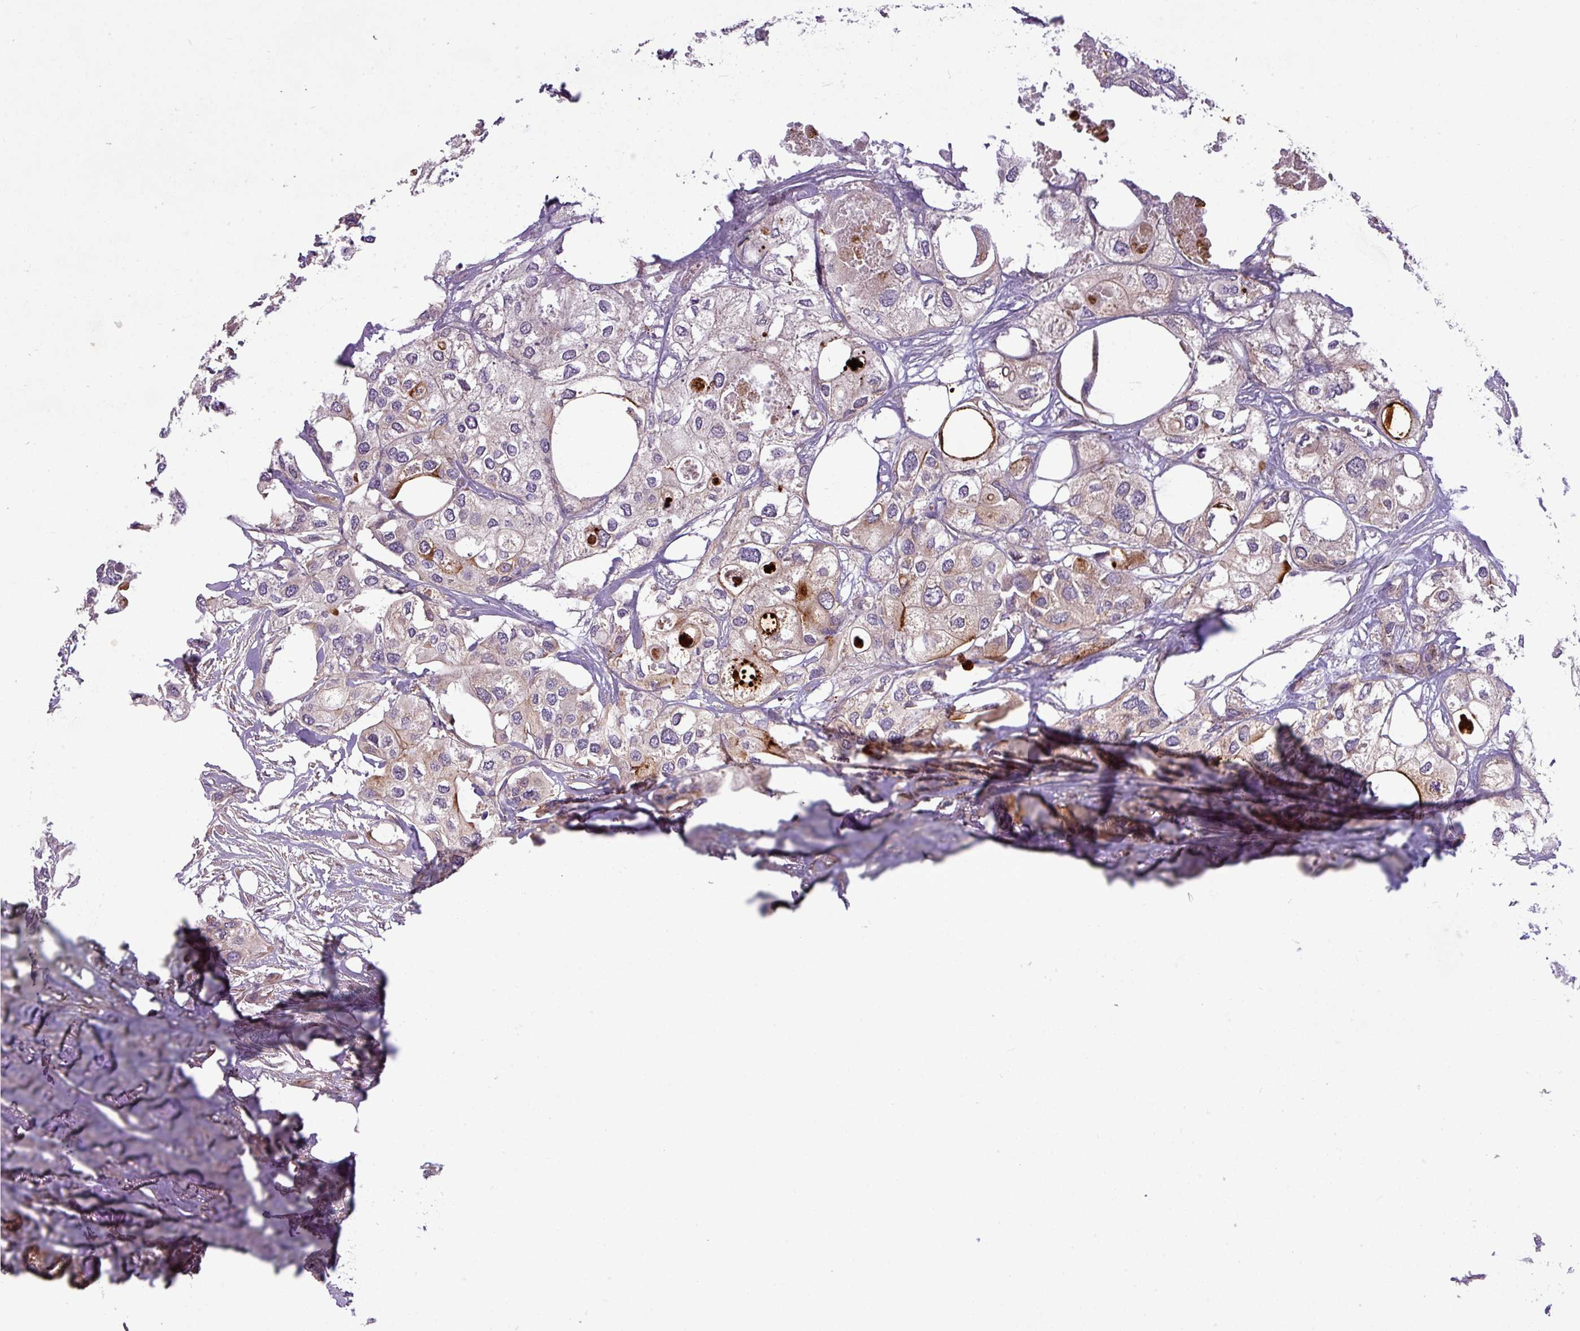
{"staining": {"intensity": "weak", "quantity": "<25%", "location": "cytoplasmic/membranous"}, "tissue": "urothelial cancer", "cell_type": "Tumor cells", "image_type": "cancer", "snomed": [{"axis": "morphology", "description": "Urothelial carcinoma, High grade"}, {"axis": "topography", "description": "Urinary bladder"}], "caption": "This is a histopathology image of immunohistochemistry staining of urothelial cancer, which shows no staining in tumor cells.", "gene": "PAPLN", "patient": {"sex": "male", "age": 64}}